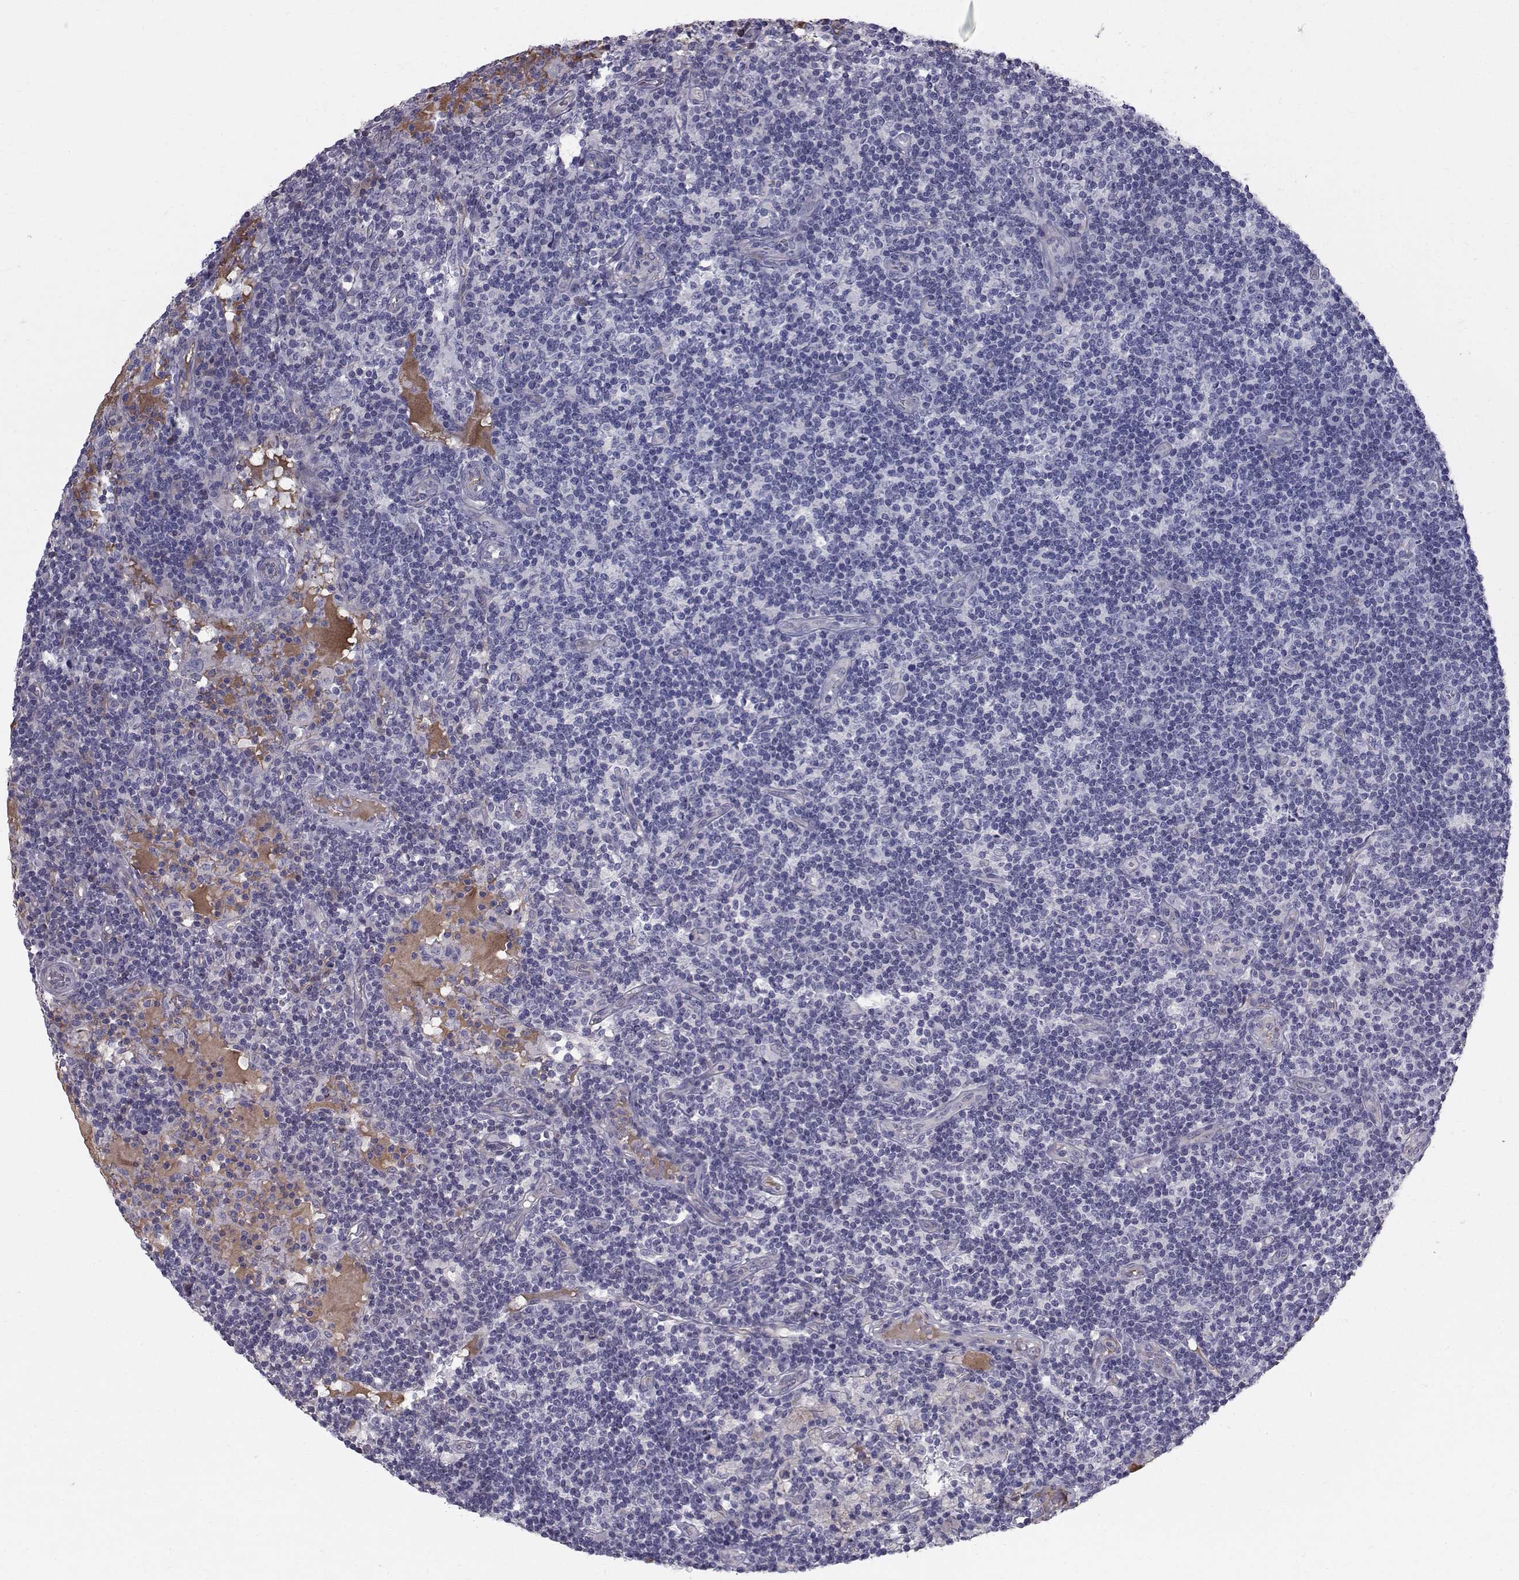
{"staining": {"intensity": "negative", "quantity": "none", "location": "none"}, "tissue": "lymph node", "cell_type": "Germinal center cells", "image_type": "normal", "snomed": [{"axis": "morphology", "description": "Normal tissue, NOS"}, {"axis": "topography", "description": "Lymph node"}], "caption": "IHC histopathology image of unremarkable human lymph node stained for a protein (brown), which reveals no expression in germinal center cells.", "gene": "CALCR", "patient": {"sex": "female", "age": 72}}